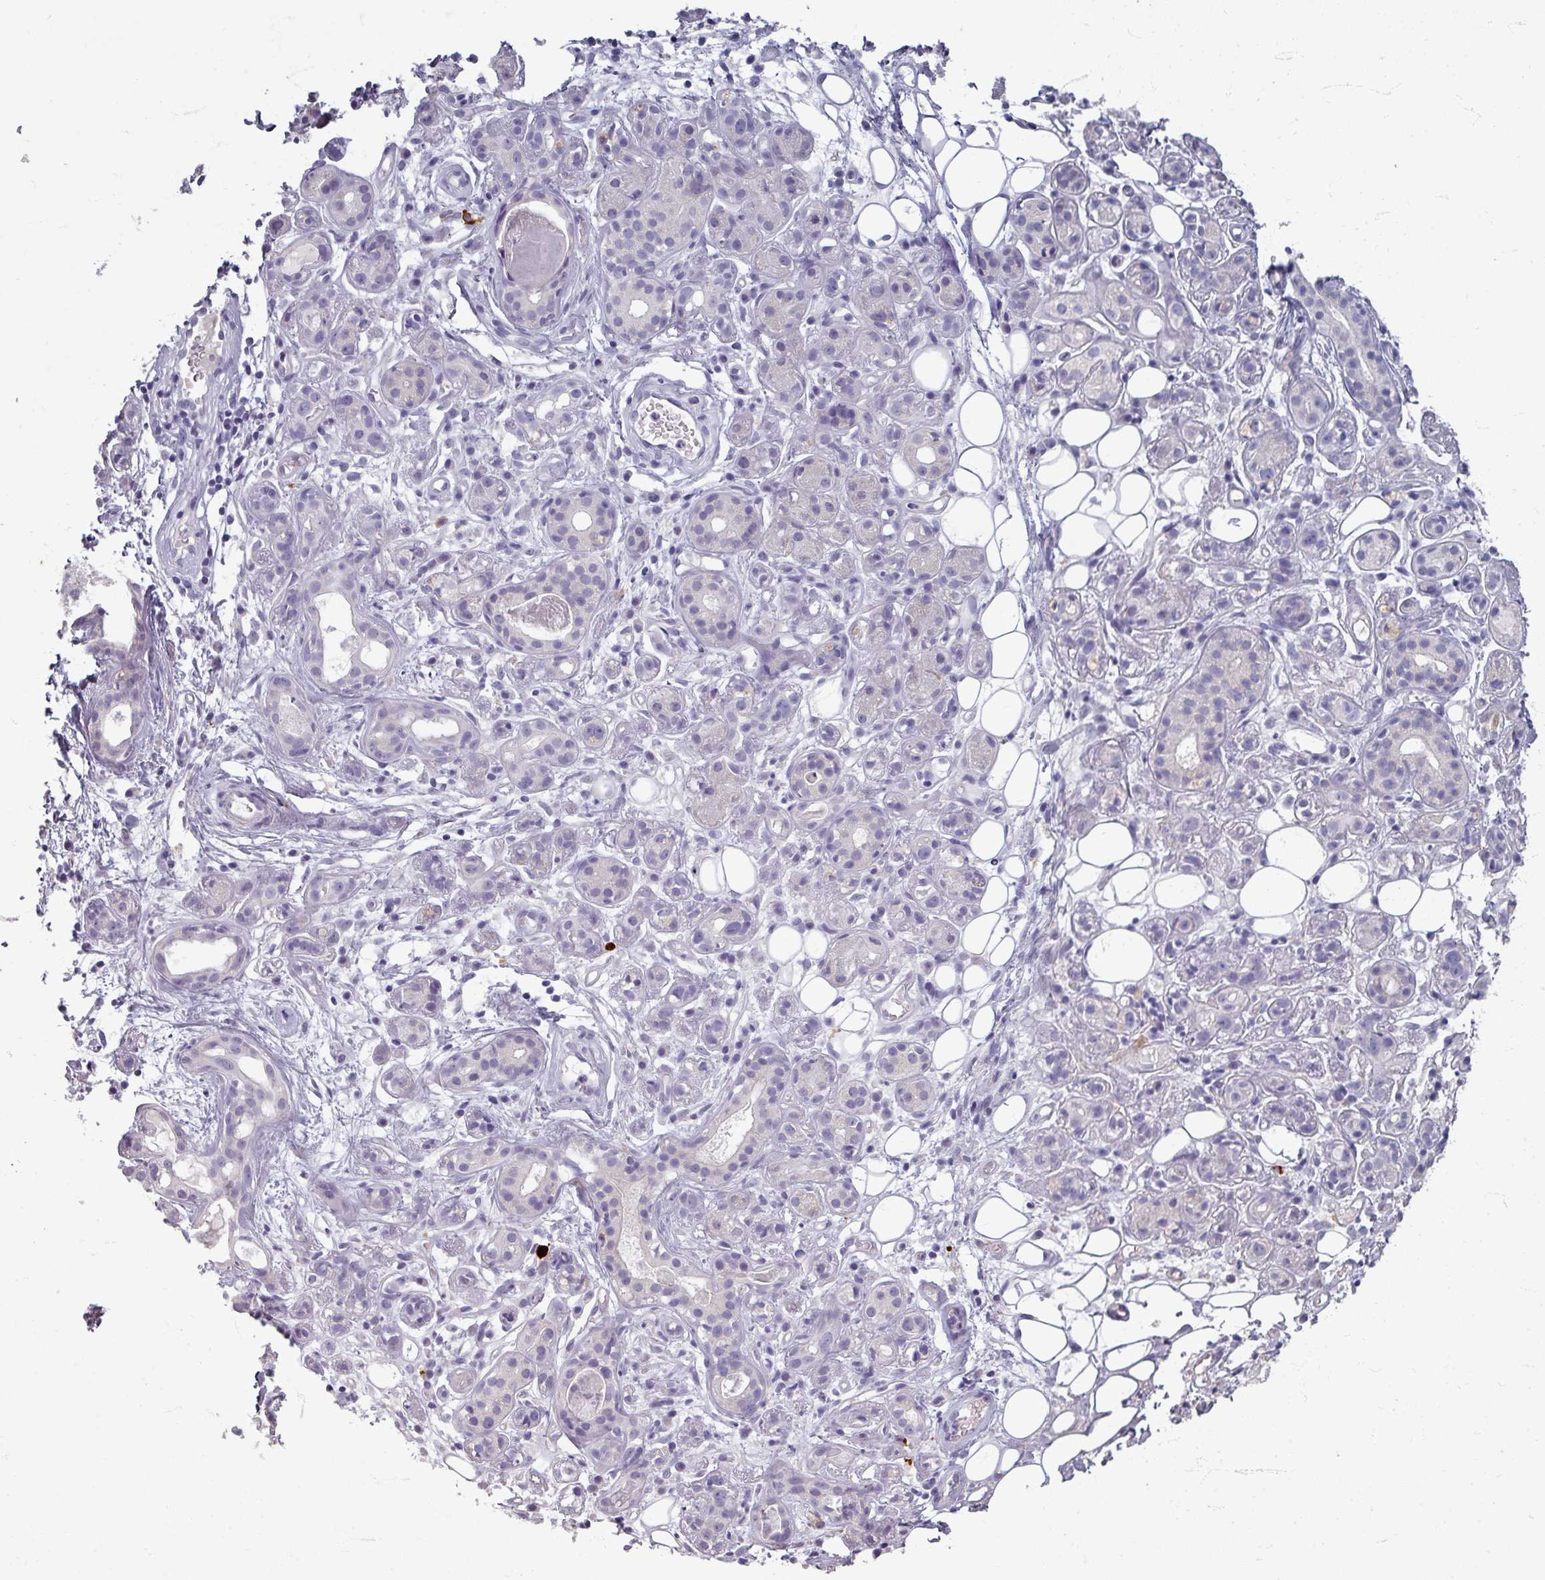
{"staining": {"intensity": "negative", "quantity": "none", "location": "none"}, "tissue": "salivary gland", "cell_type": "Glandular cells", "image_type": "normal", "snomed": [{"axis": "morphology", "description": "Normal tissue, NOS"}, {"axis": "topography", "description": "Salivary gland"}], "caption": "Immunohistochemistry image of normal salivary gland stained for a protein (brown), which shows no staining in glandular cells.", "gene": "ZNF878", "patient": {"sex": "male", "age": 54}}